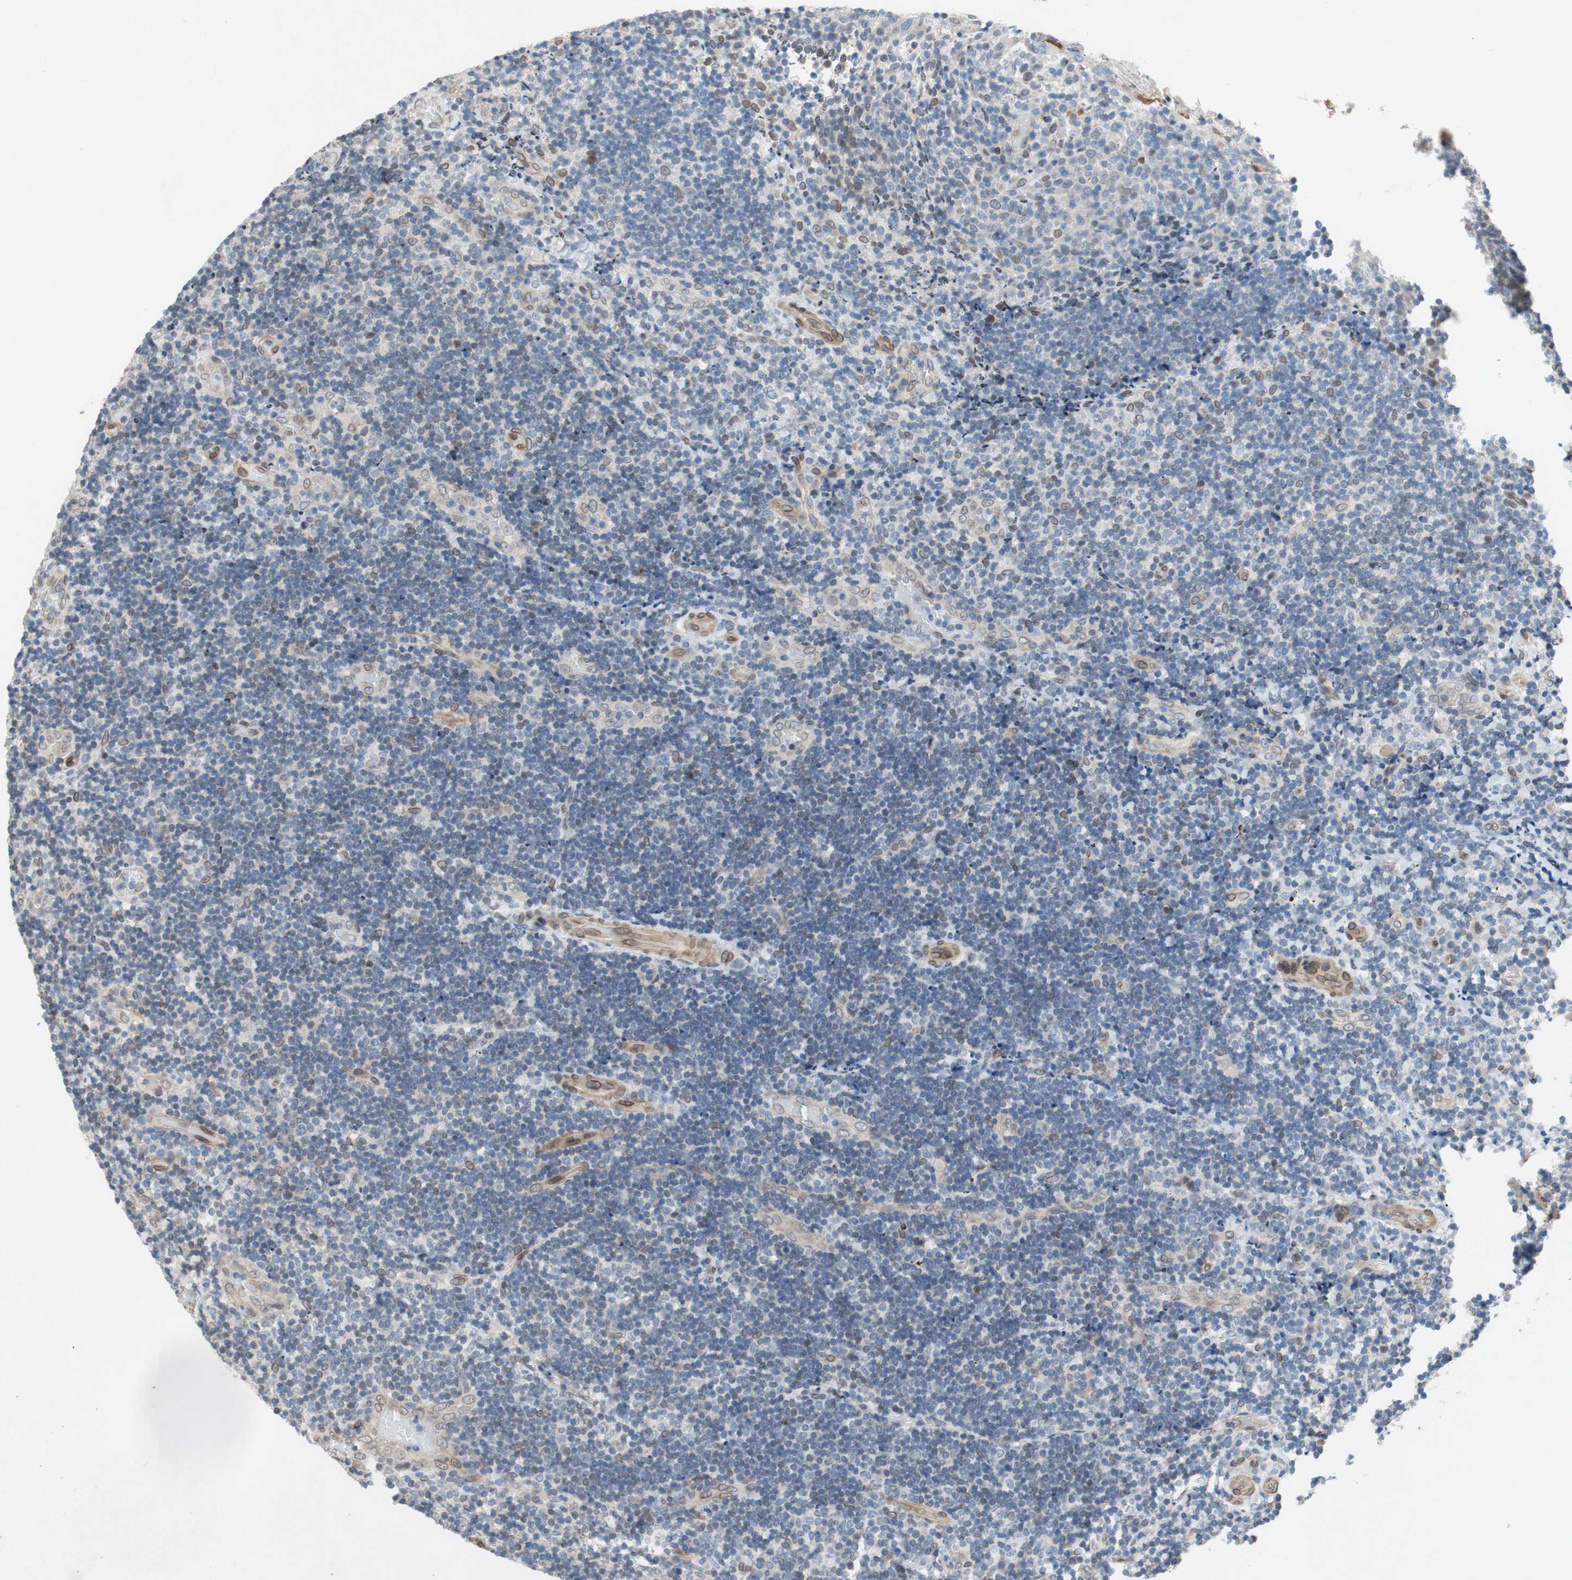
{"staining": {"intensity": "weak", "quantity": "<25%", "location": "cytoplasmic/membranous,nuclear"}, "tissue": "lymphoma", "cell_type": "Tumor cells", "image_type": "cancer", "snomed": [{"axis": "morphology", "description": "Malignant lymphoma, non-Hodgkin's type, High grade"}, {"axis": "topography", "description": "Tonsil"}], "caption": "The photomicrograph reveals no staining of tumor cells in malignant lymphoma, non-Hodgkin's type (high-grade).", "gene": "ARNT2", "patient": {"sex": "female", "age": 36}}